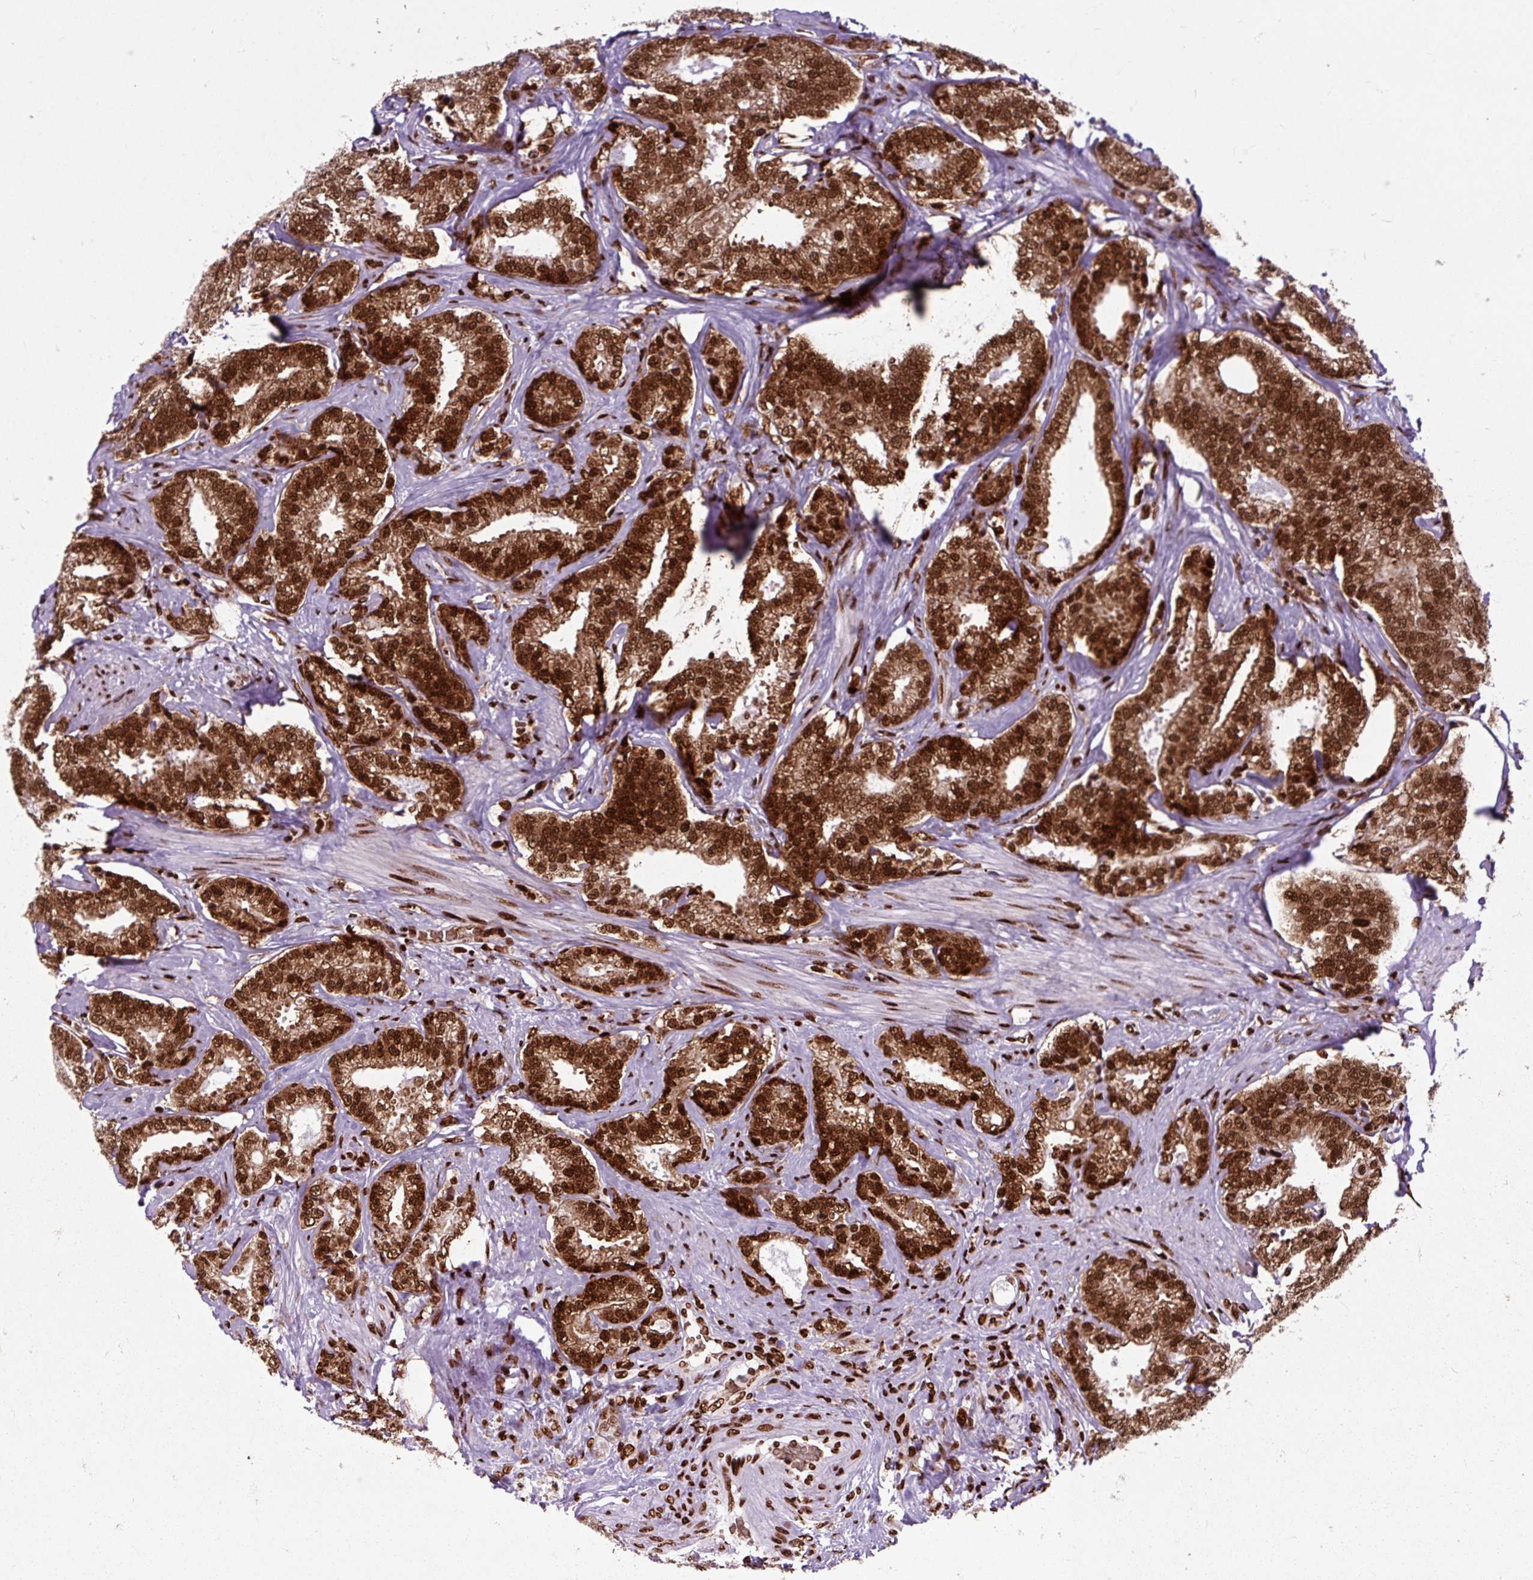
{"staining": {"intensity": "strong", "quantity": ">75%", "location": "cytoplasmic/membranous,nuclear"}, "tissue": "prostate cancer", "cell_type": "Tumor cells", "image_type": "cancer", "snomed": [{"axis": "morphology", "description": "Adenocarcinoma, Low grade"}, {"axis": "topography", "description": "Prostate"}], "caption": "Adenocarcinoma (low-grade) (prostate) stained for a protein shows strong cytoplasmic/membranous and nuclear positivity in tumor cells.", "gene": "FUS", "patient": {"sex": "male", "age": 63}}